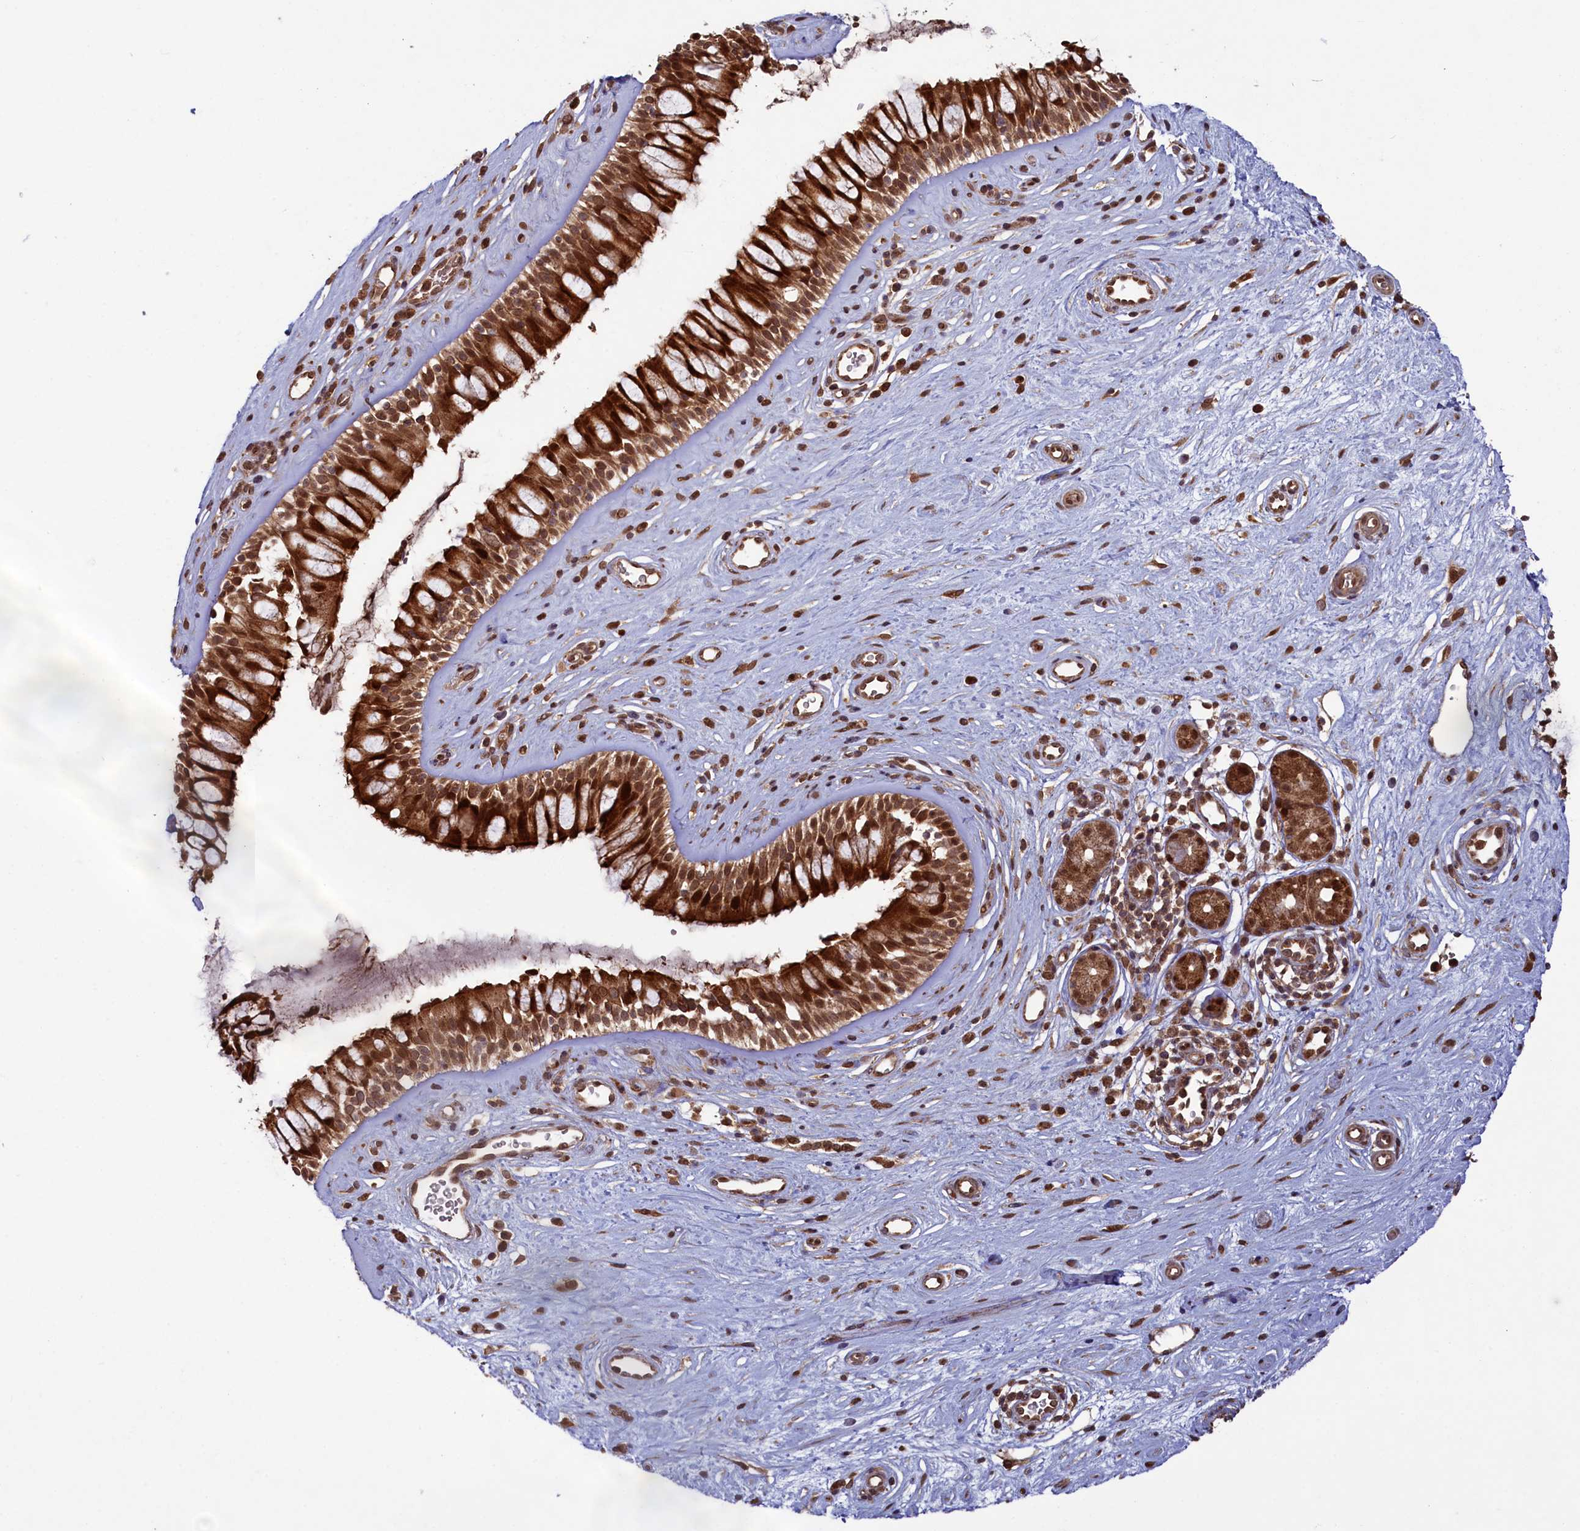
{"staining": {"intensity": "strong", "quantity": ">75%", "location": "cytoplasmic/membranous,nuclear"}, "tissue": "nasopharynx", "cell_type": "Respiratory epithelial cells", "image_type": "normal", "snomed": [{"axis": "morphology", "description": "Normal tissue, NOS"}, {"axis": "topography", "description": "Nasopharynx"}], "caption": "Human nasopharynx stained with a brown dye demonstrates strong cytoplasmic/membranous,nuclear positive staining in about >75% of respiratory epithelial cells.", "gene": "NAE1", "patient": {"sex": "male", "age": 32}}